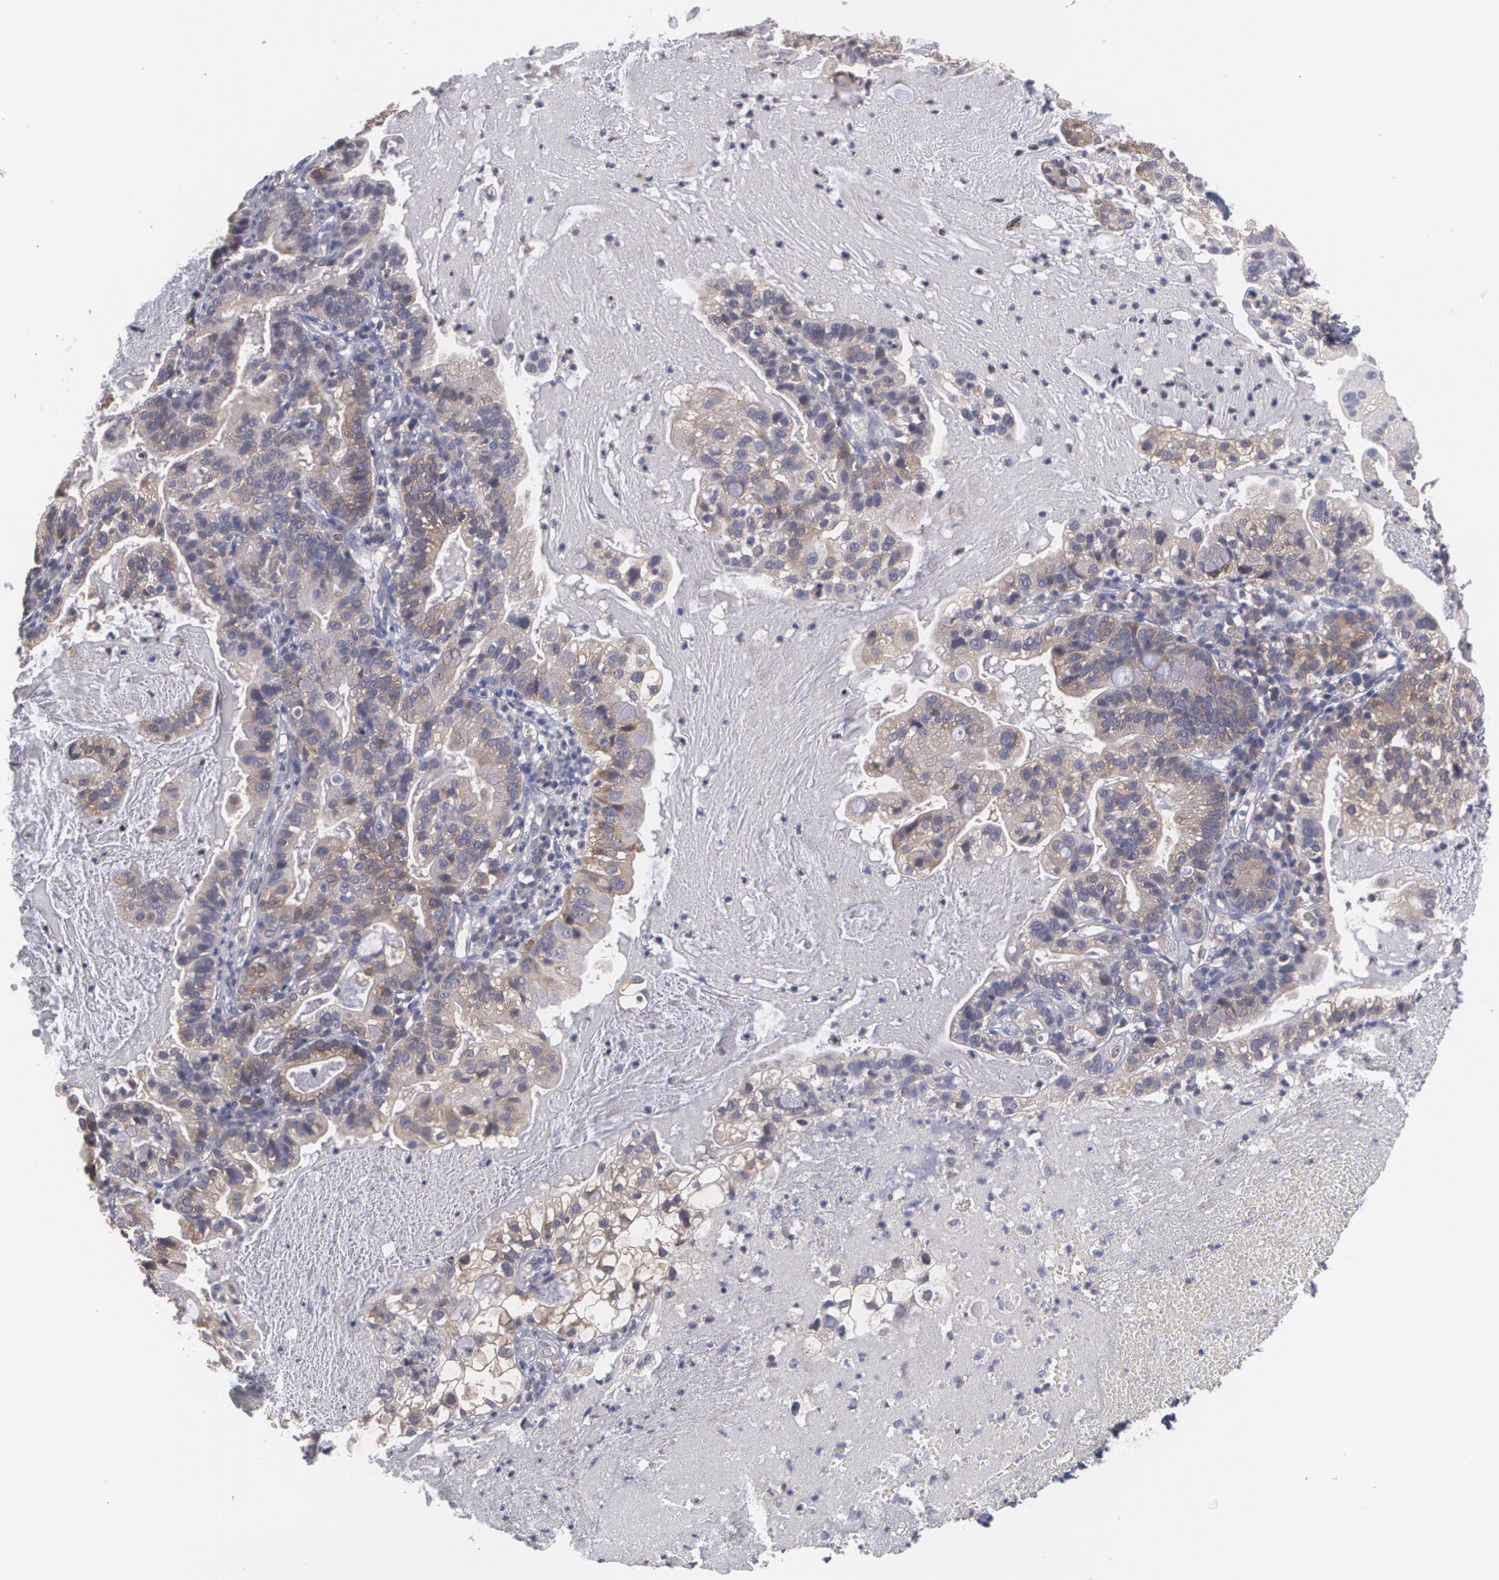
{"staining": {"intensity": "moderate", "quantity": ">75%", "location": "cytoplasmic/membranous"}, "tissue": "cervical cancer", "cell_type": "Tumor cells", "image_type": "cancer", "snomed": [{"axis": "morphology", "description": "Adenocarcinoma, NOS"}, {"axis": "topography", "description": "Cervix"}], "caption": "Protein staining of cervical cancer (adenocarcinoma) tissue reveals moderate cytoplasmic/membranous positivity in about >75% of tumor cells. (IHC, brightfield microscopy, high magnification).", "gene": "MTHFD1", "patient": {"sex": "female", "age": 41}}